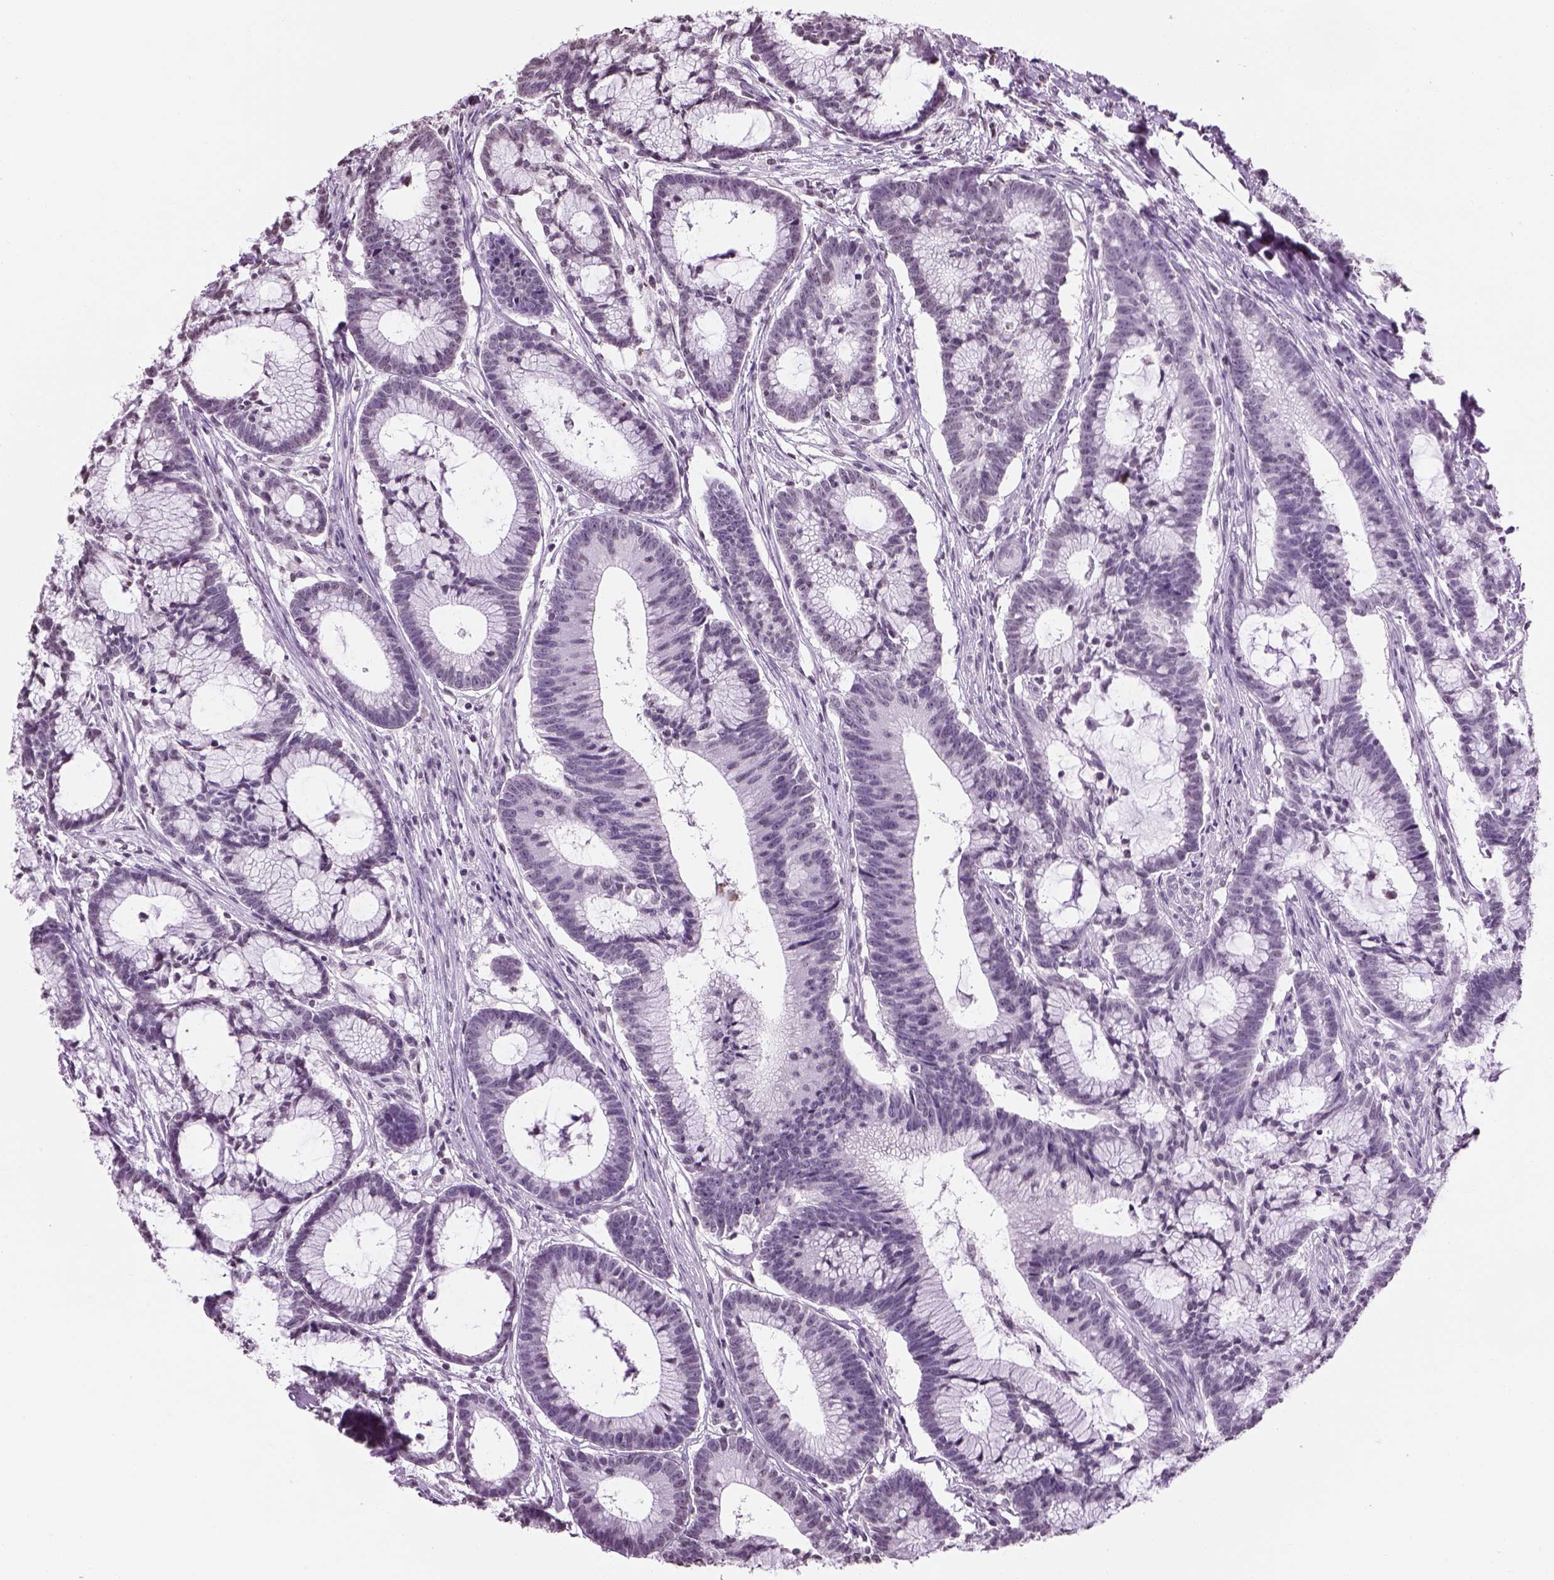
{"staining": {"intensity": "negative", "quantity": "none", "location": "none"}, "tissue": "colorectal cancer", "cell_type": "Tumor cells", "image_type": "cancer", "snomed": [{"axis": "morphology", "description": "Adenocarcinoma, NOS"}, {"axis": "topography", "description": "Colon"}], "caption": "This is a micrograph of immunohistochemistry (IHC) staining of adenocarcinoma (colorectal), which shows no staining in tumor cells.", "gene": "BARHL1", "patient": {"sex": "female", "age": 78}}